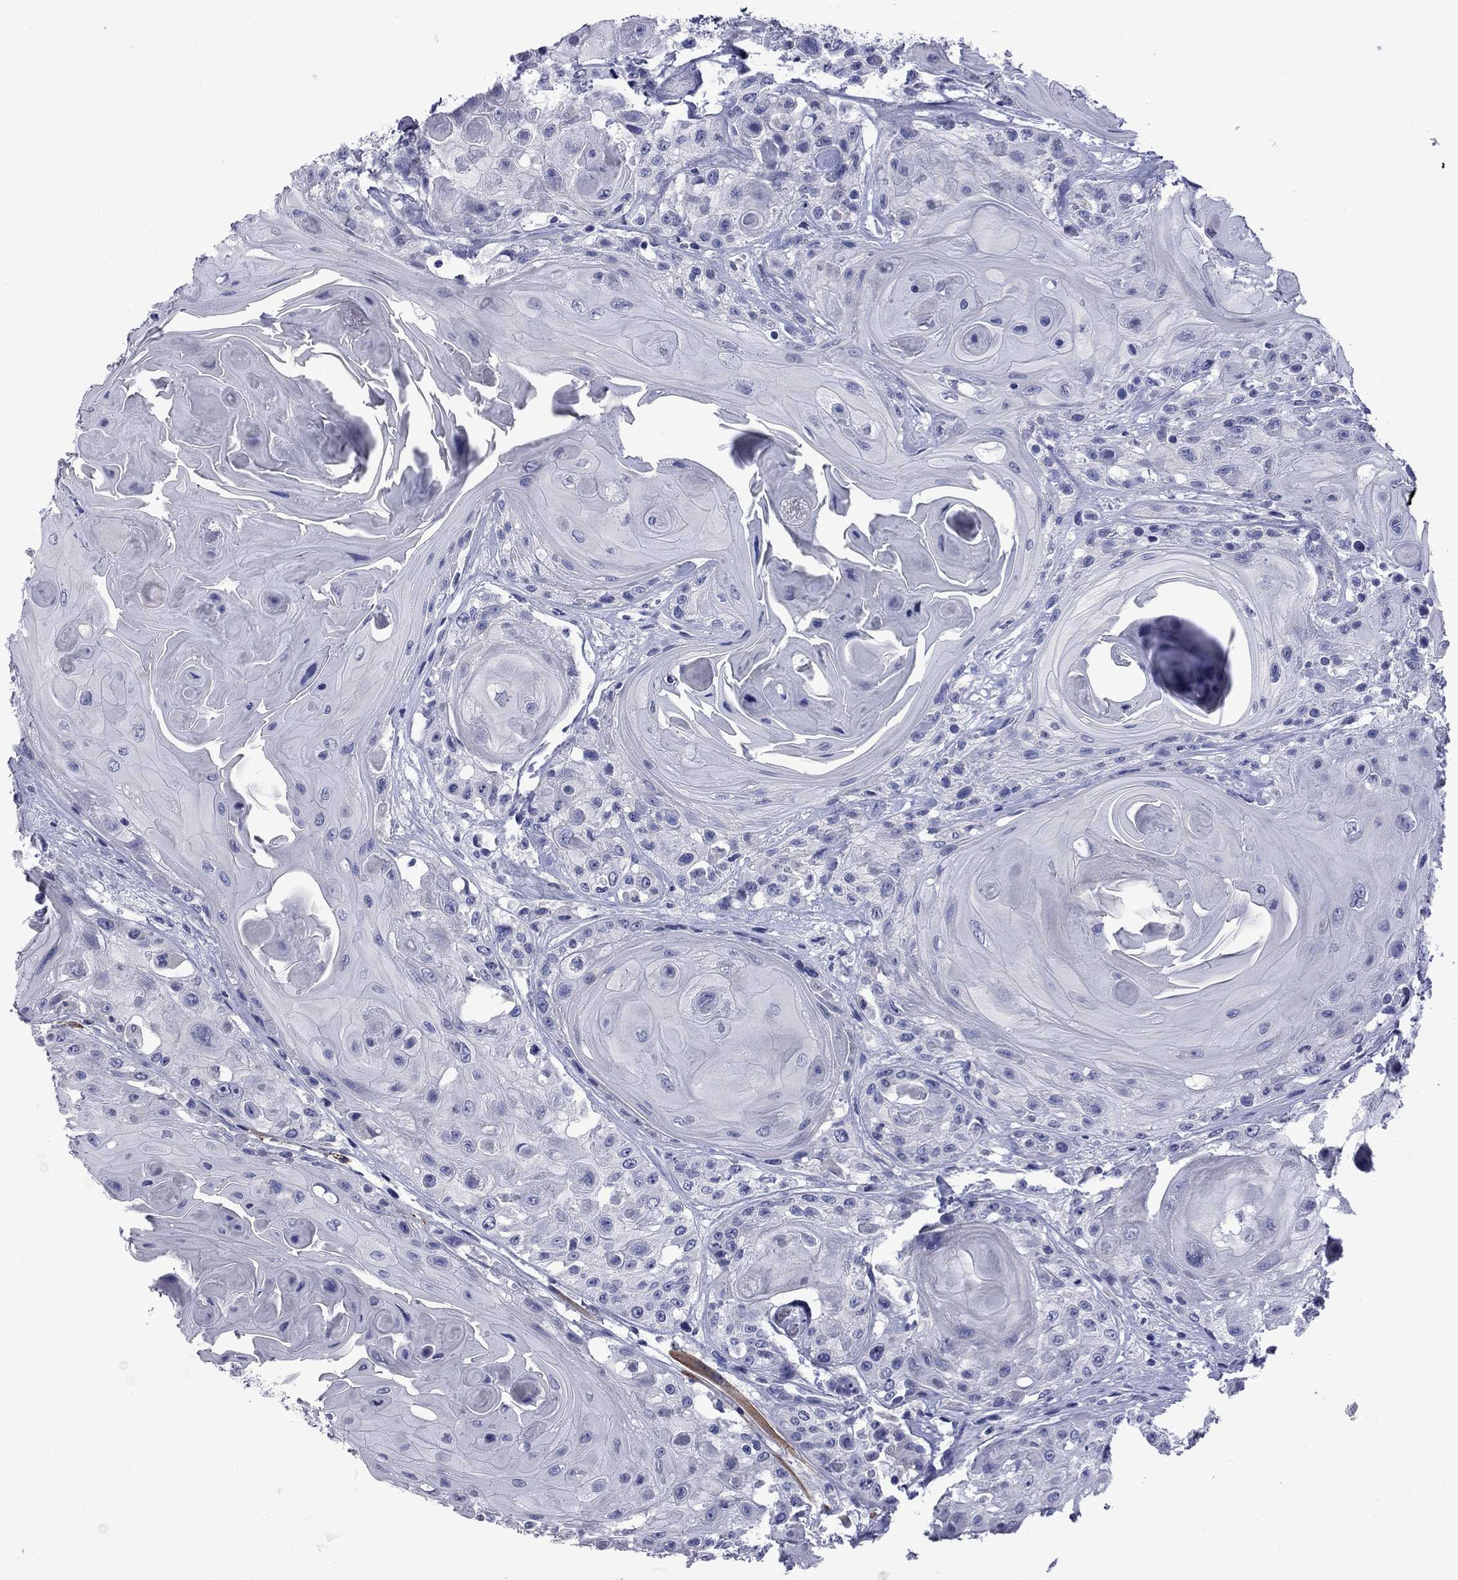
{"staining": {"intensity": "negative", "quantity": "none", "location": "none"}, "tissue": "head and neck cancer", "cell_type": "Tumor cells", "image_type": "cancer", "snomed": [{"axis": "morphology", "description": "Squamous cell carcinoma, NOS"}, {"axis": "topography", "description": "Head-Neck"}], "caption": "Tumor cells show no significant protein expression in squamous cell carcinoma (head and neck).", "gene": "EPPIN", "patient": {"sex": "female", "age": 59}}